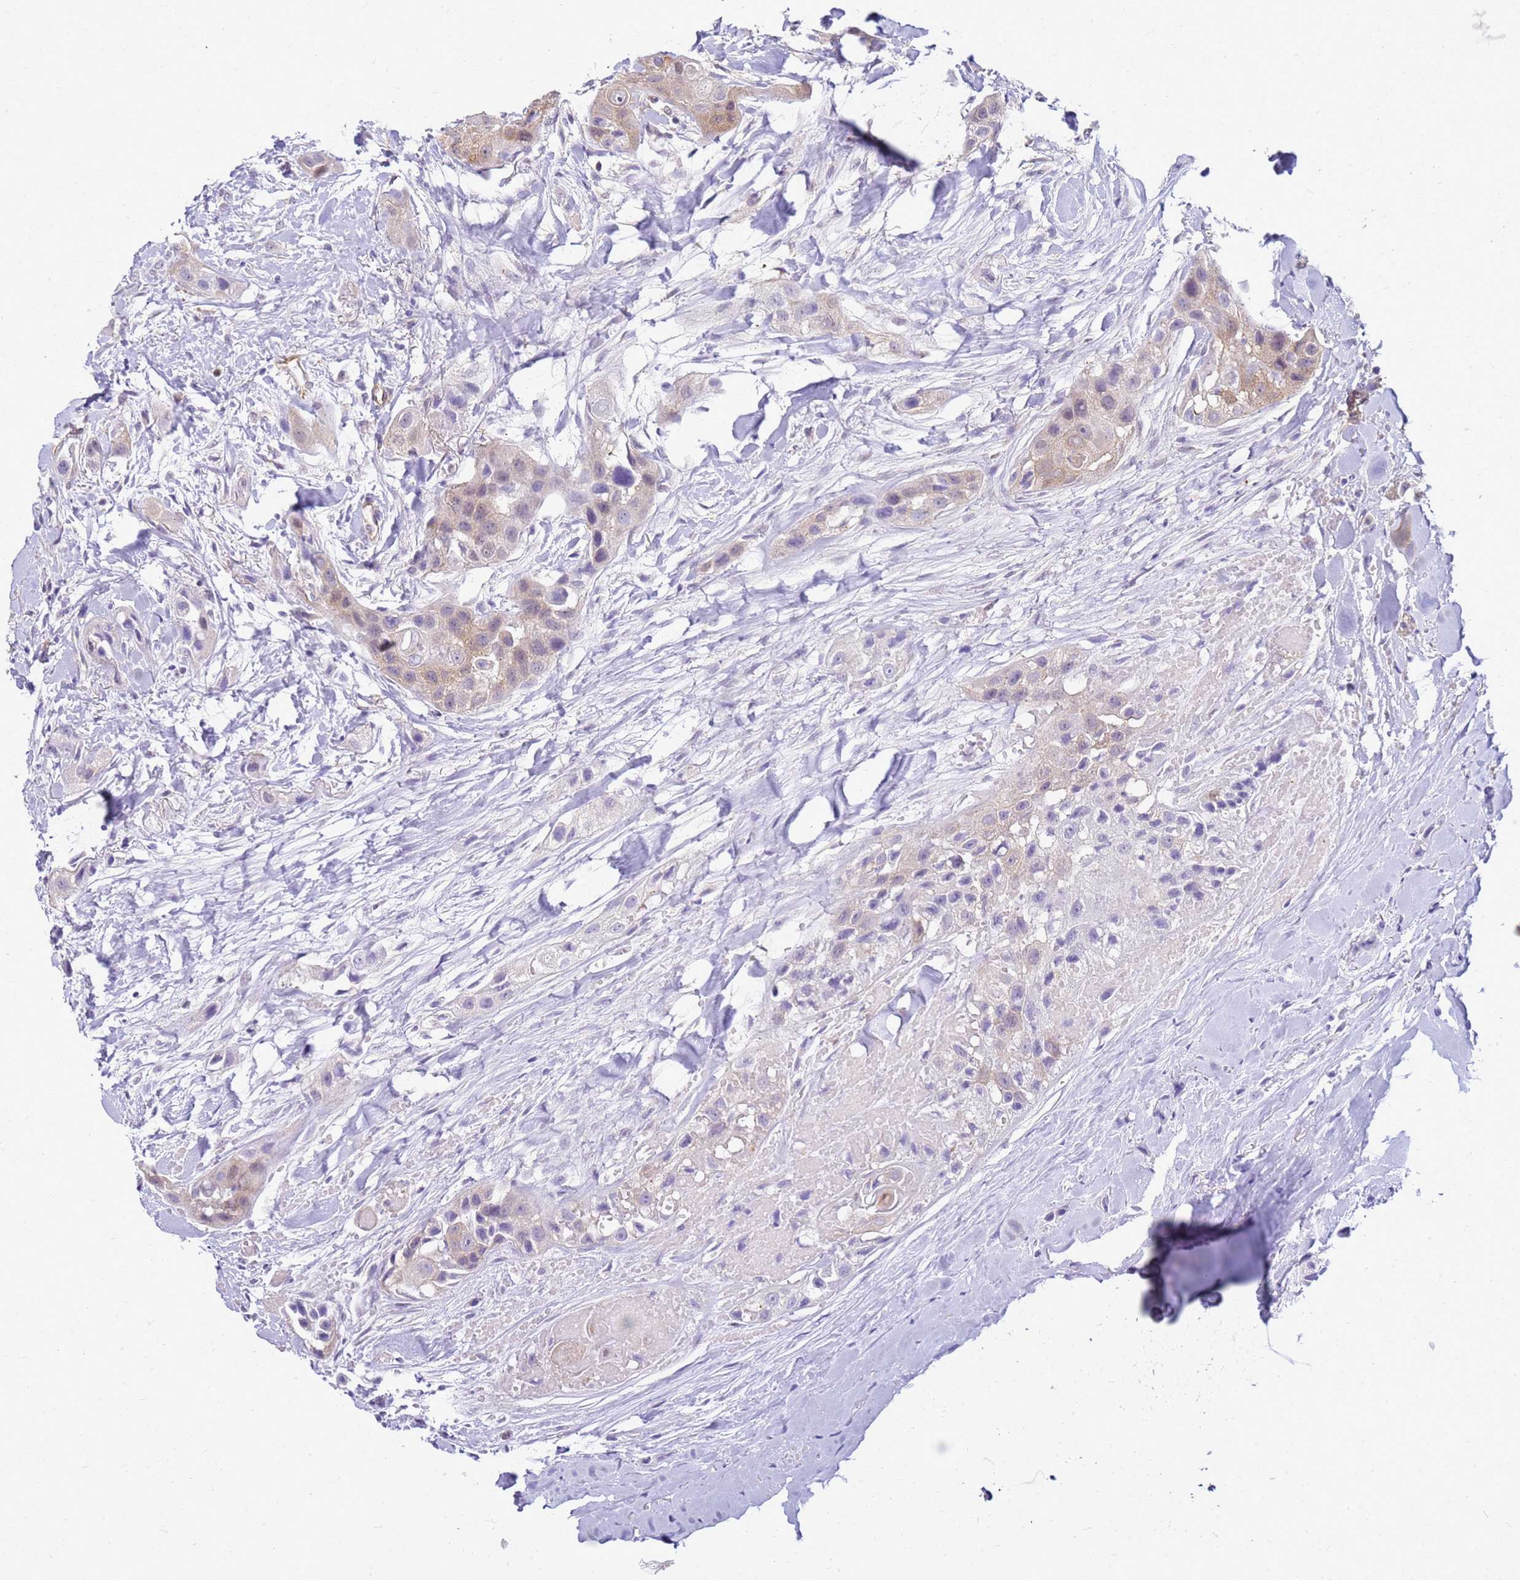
{"staining": {"intensity": "weak", "quantity": "<25%", "location": "cytoplasmic/membranous"}, "tissue": "head and neck cancer", "cell_type": "Tumor cells", "image_type": "cancer", "snomed": [{"axis": "morphology", "description": "Normal tissue, NOS"}, {"axis": "morphology", "description": "Squamous cell carcinoma, NOS"}, {"axis": "topography", "description": "Skeletal muscle"}, {"axis": "topography", "description": "Head-Neck"}], "caption": "Immunohistochemistry image of squamous cell carcinoma (head and neck) stained for a protein (brown), which exhibits no positivity in tumor cells. (IHC, brightfield microscopy, high magnification).", "gene": "YWHAE", "patient": {"sex": "male", "age": 51}}